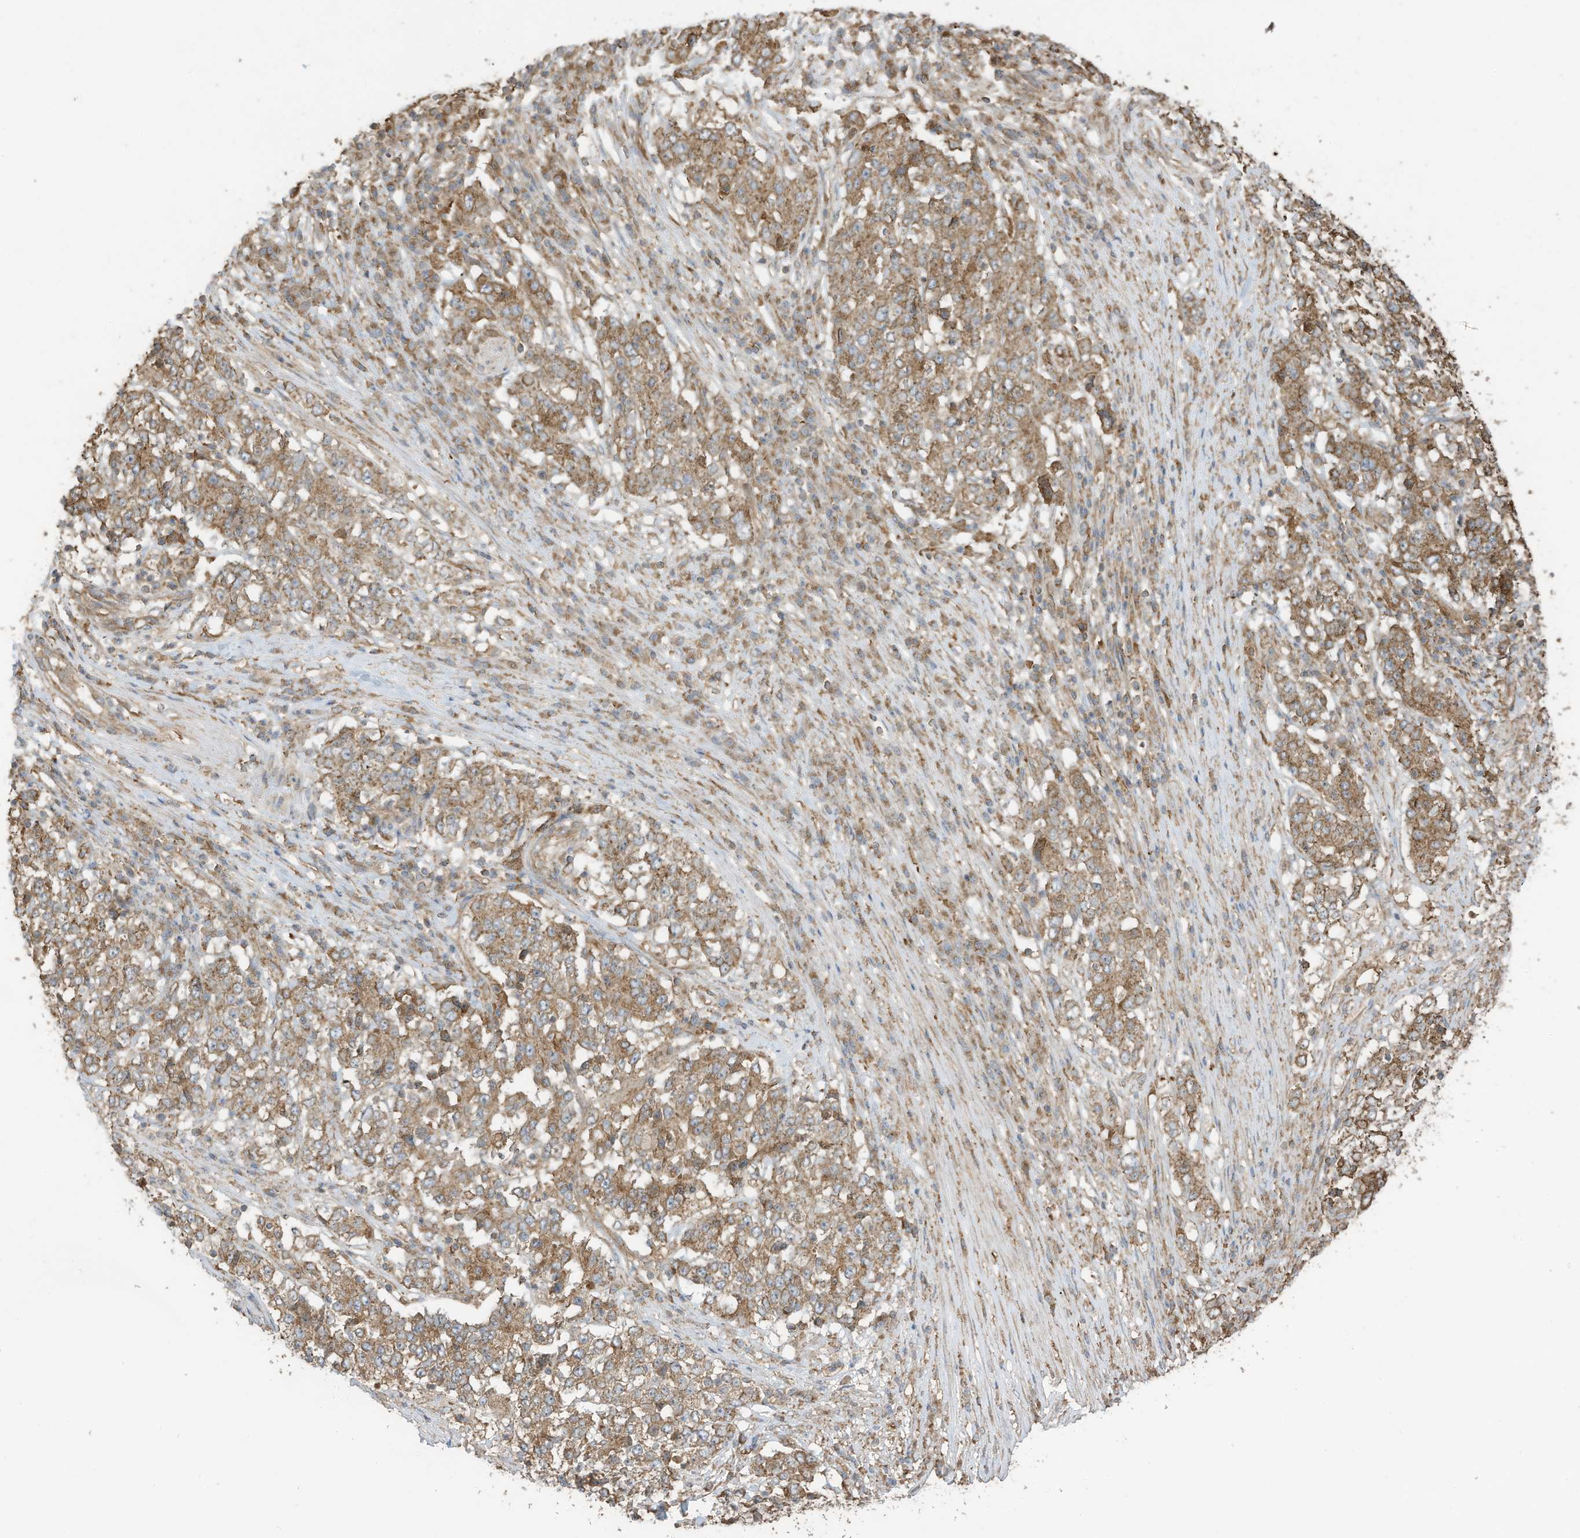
{"staining": {"intensity": "moderate", "quantity": ">75%", "location": "cytoplasmic/membranous"}, "tissue": "stomach cancer", "cell_type": "Tumor cells", "image_type": "cancer", "snomed": [{"axis": "morphology", "description": "Adenocarcinoma, NOS"}, {"axis": "topography", "description": "Stomach"}], "caption": "IHC image of human adenocarcinoma (stomach) stained for a protein (brown), which shows medium levels of moderate cytoplasmic/membranous positivity in approximately >75% of tumor cells.", "gene": "CGAS", "patient": {"sex": "male", "age": 59}}